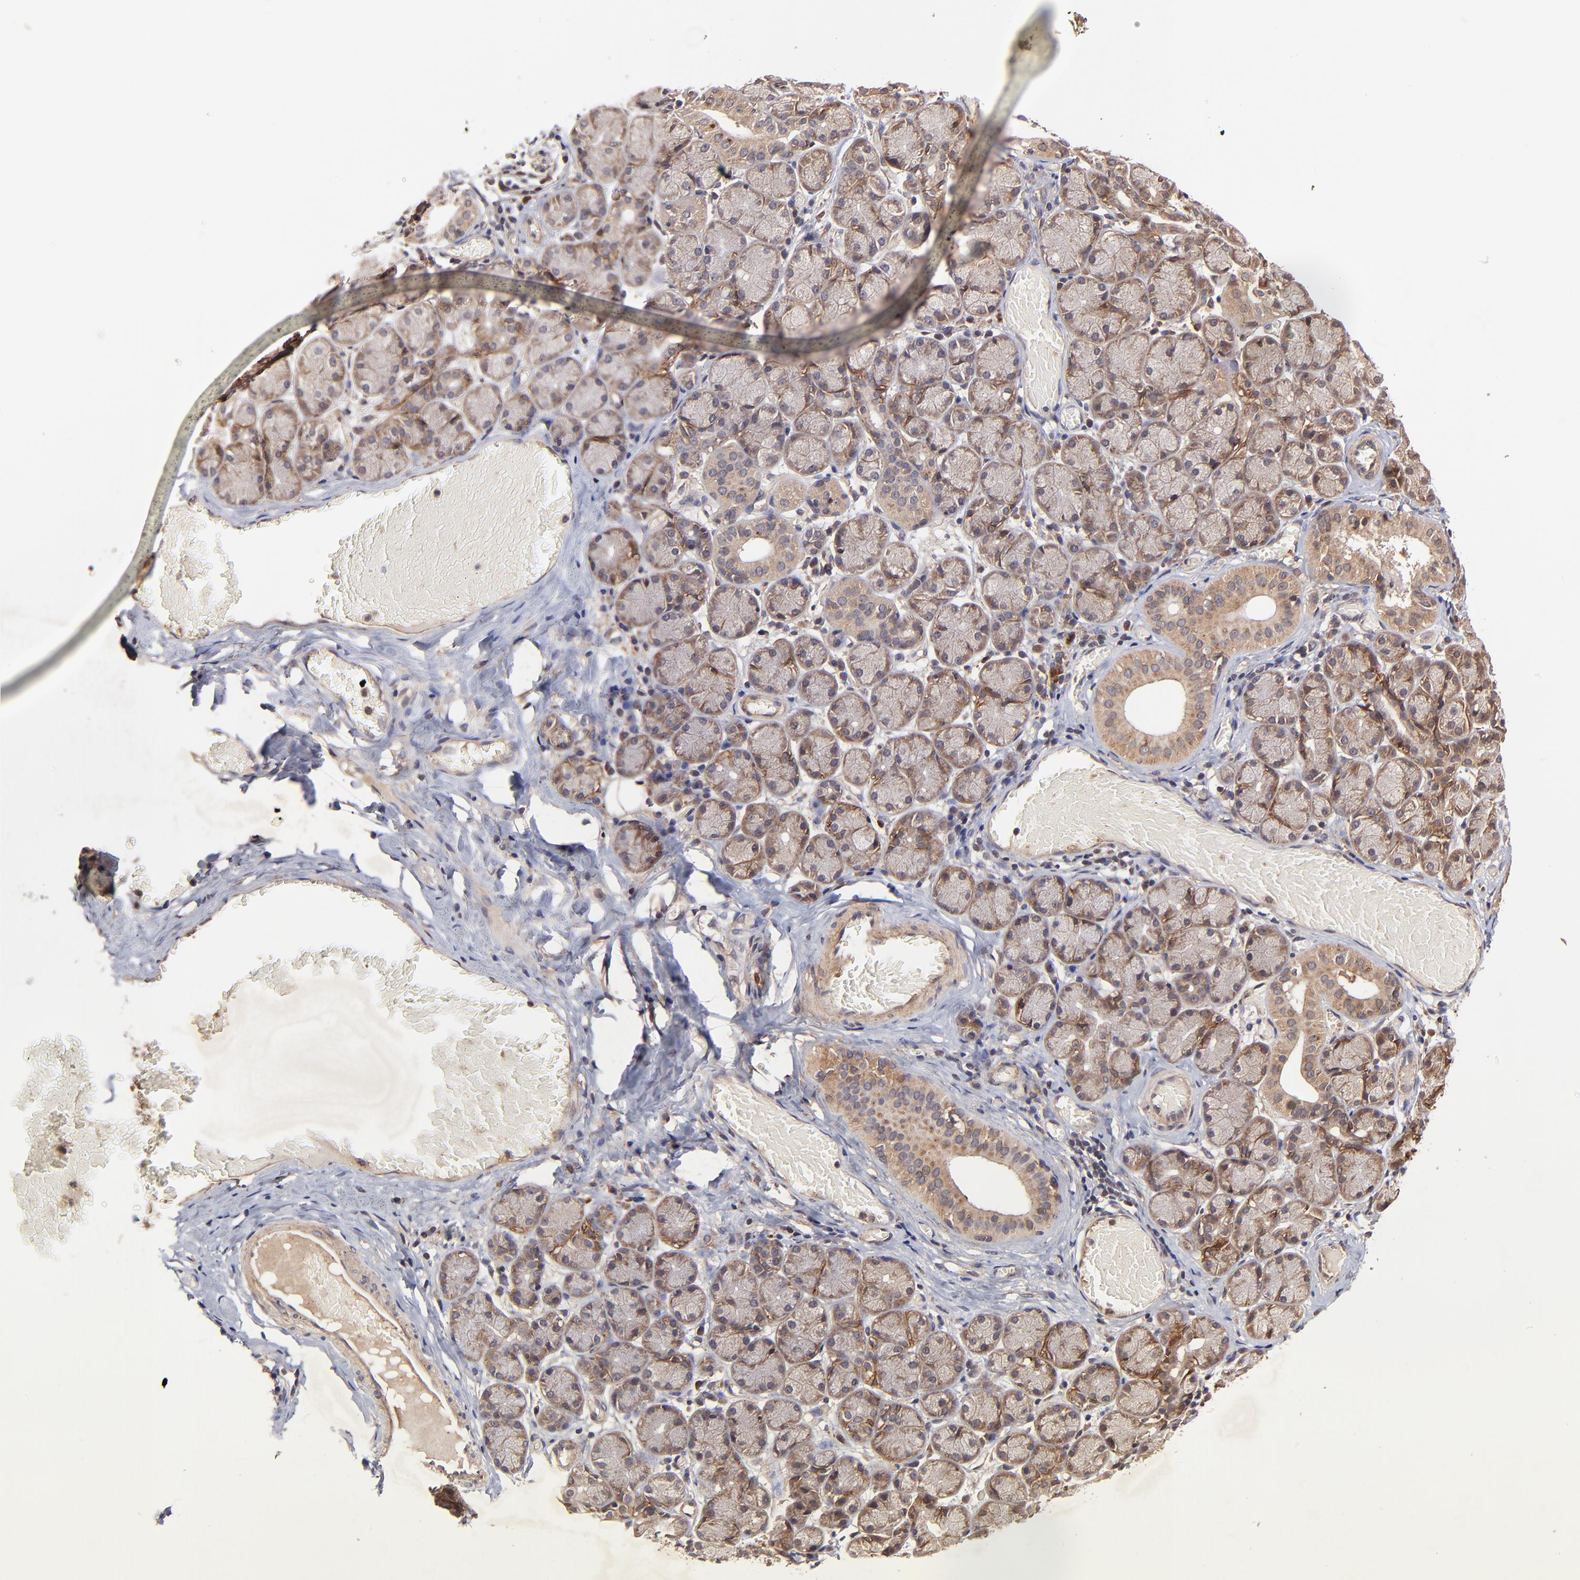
{"staining": {"intensity": "moderate", "quantity": ">75%", "location": "cytoplasmic/membranous"}, "tissue": "salivary gland", "cell_type": "Glandular cells", "image_type": "normal", "snomed": [{"axis": "morphology", "description": "Normal tissue, NOS"}, {"axis": "topography", "description": "Salivary gland"}], "caption": "DAB immunohistochemical staining of benign human salivary gland reveals moderate cytoplasmic/membranous protein positivity in approximately >75% of glandular cells.", "gene": "ITGB1", "patient": {"sex": "female", "age": 24}}